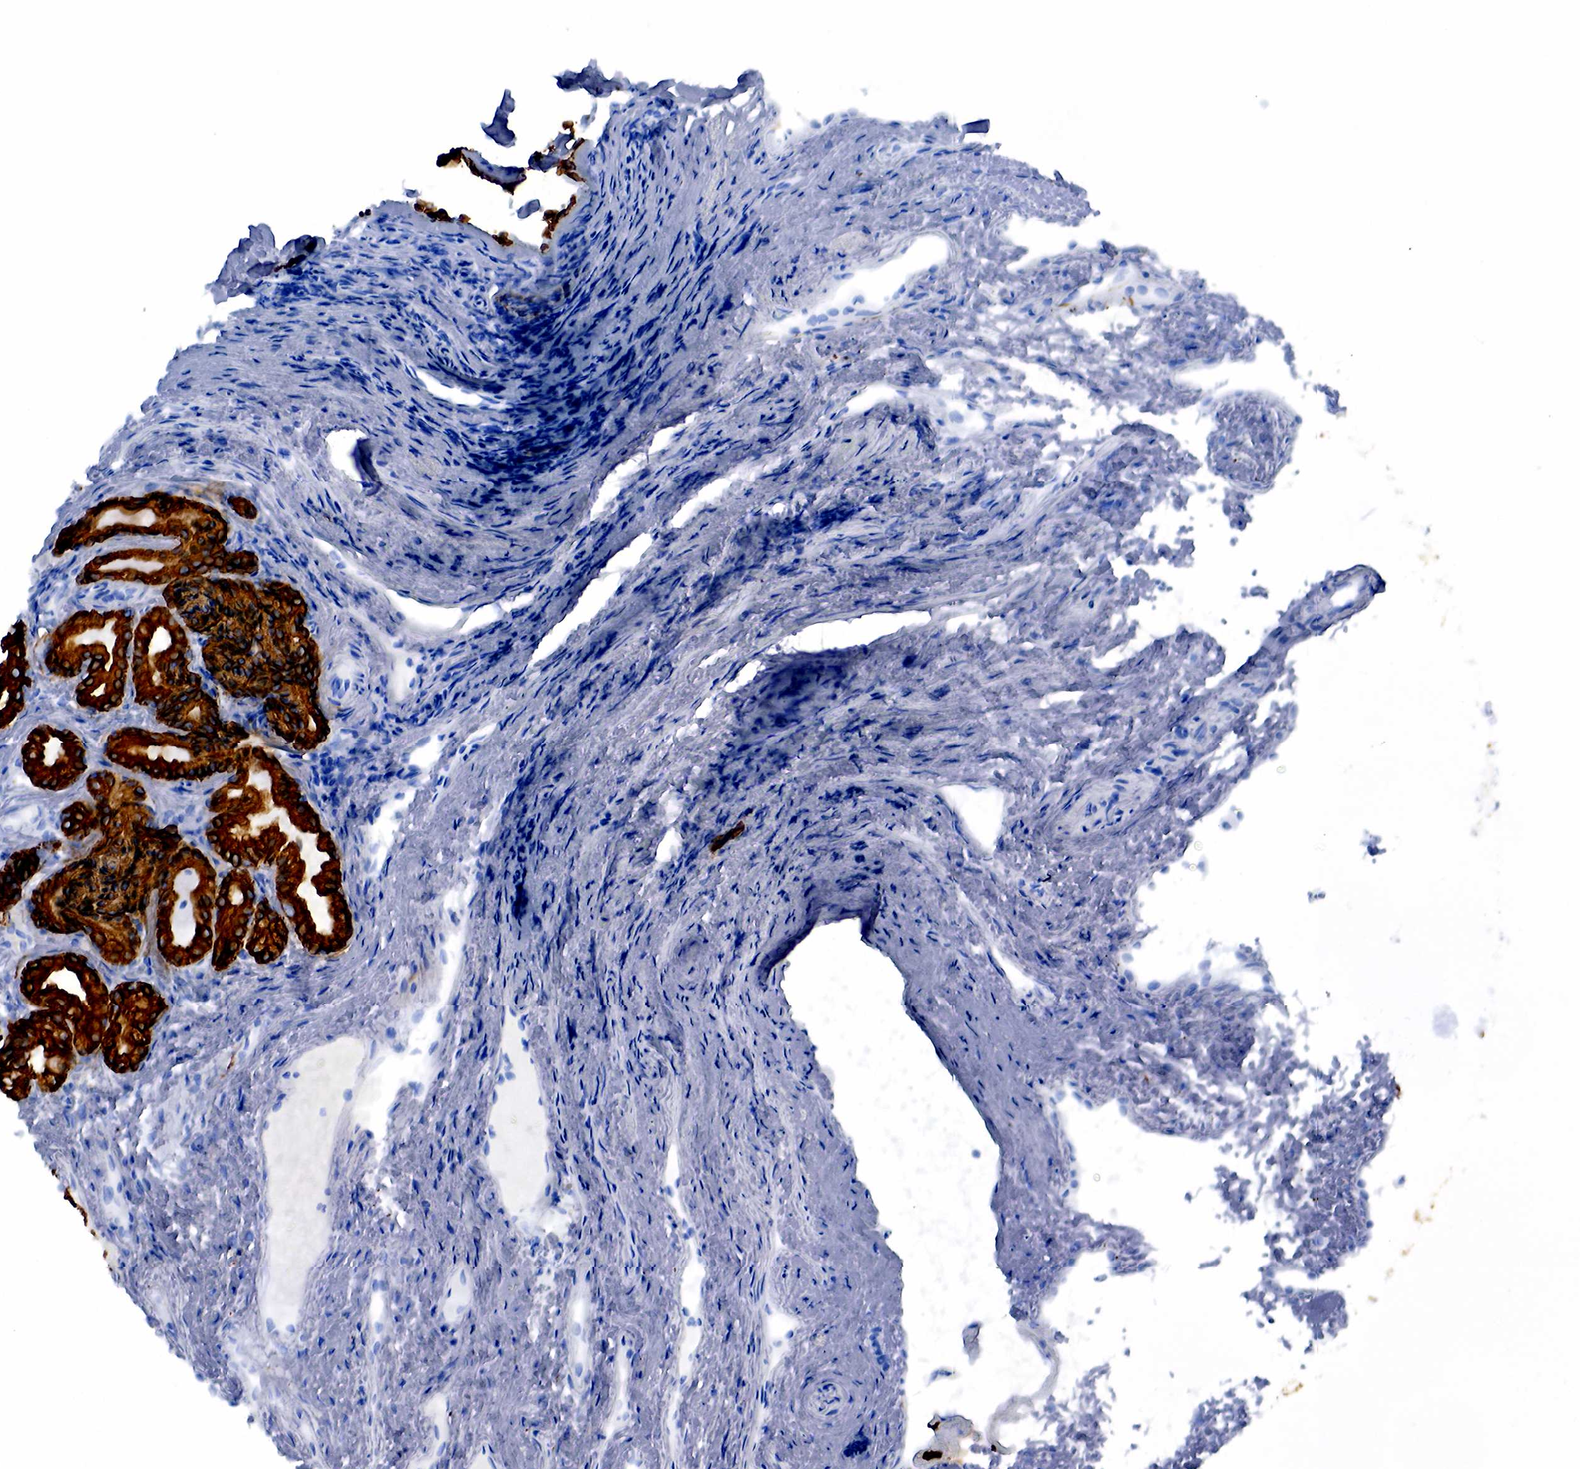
{"staining": {"intensity": "strong", "quantity": ">75%", "location": "cytoplasmic/membranous"}, "tissue": "nasopharynx", "cell_type": "Respiratory epithelial cells", "image_type": "normal", "snomed": [{"axis": "morphology", "description": "Normal tissue, NOS"}, {"axis": "topography", "description": "Nasopharynx"}], "caption": "An image of human nasopharynx stained for a protein shows strong cytoplasmic/membranous brown staining in respiratory epithelial cells.", "gene": "KRT19", "patient": {"sex": "female", "age": 78}}